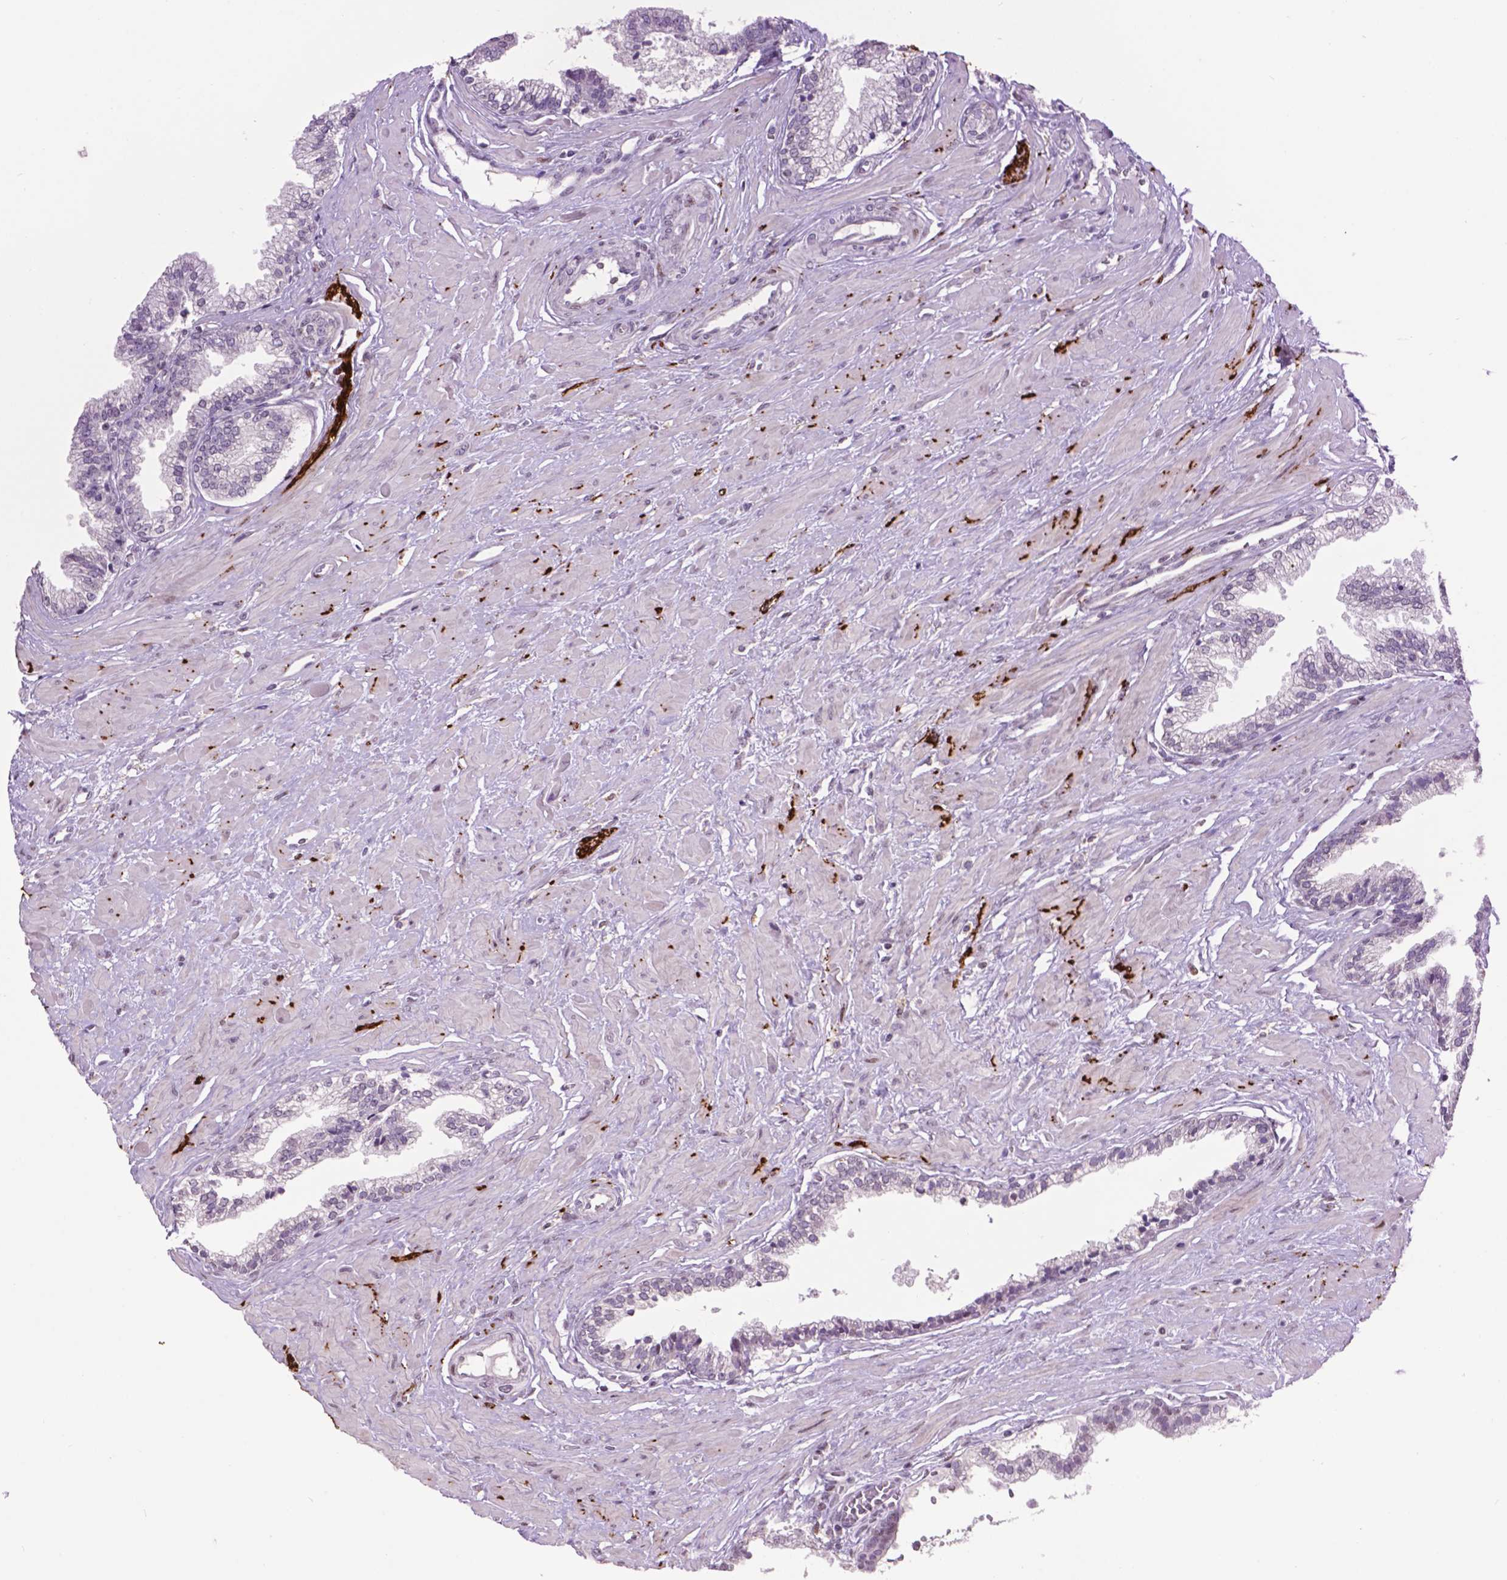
{"staining": {"intensity": "negative", "quantity": "none", "location": "none"}, "tissue": "prostate cancer", "cell_type": "Tumor cells", "image_type": "cancer", "snomed": [{"axis": "morphology", "description": "Adenocarcinoma, Low grade"}, {"axis": "topography", "description": "Prostate"}], "caption": "Tumor cells are negative for protein expression in human adenocarcinoma (low-grade) (prostate). (DAB immunohistochemistry with hematoxylin counter stain).", "gene": "TH", "patient": {"sex": "male", "age": 60}}